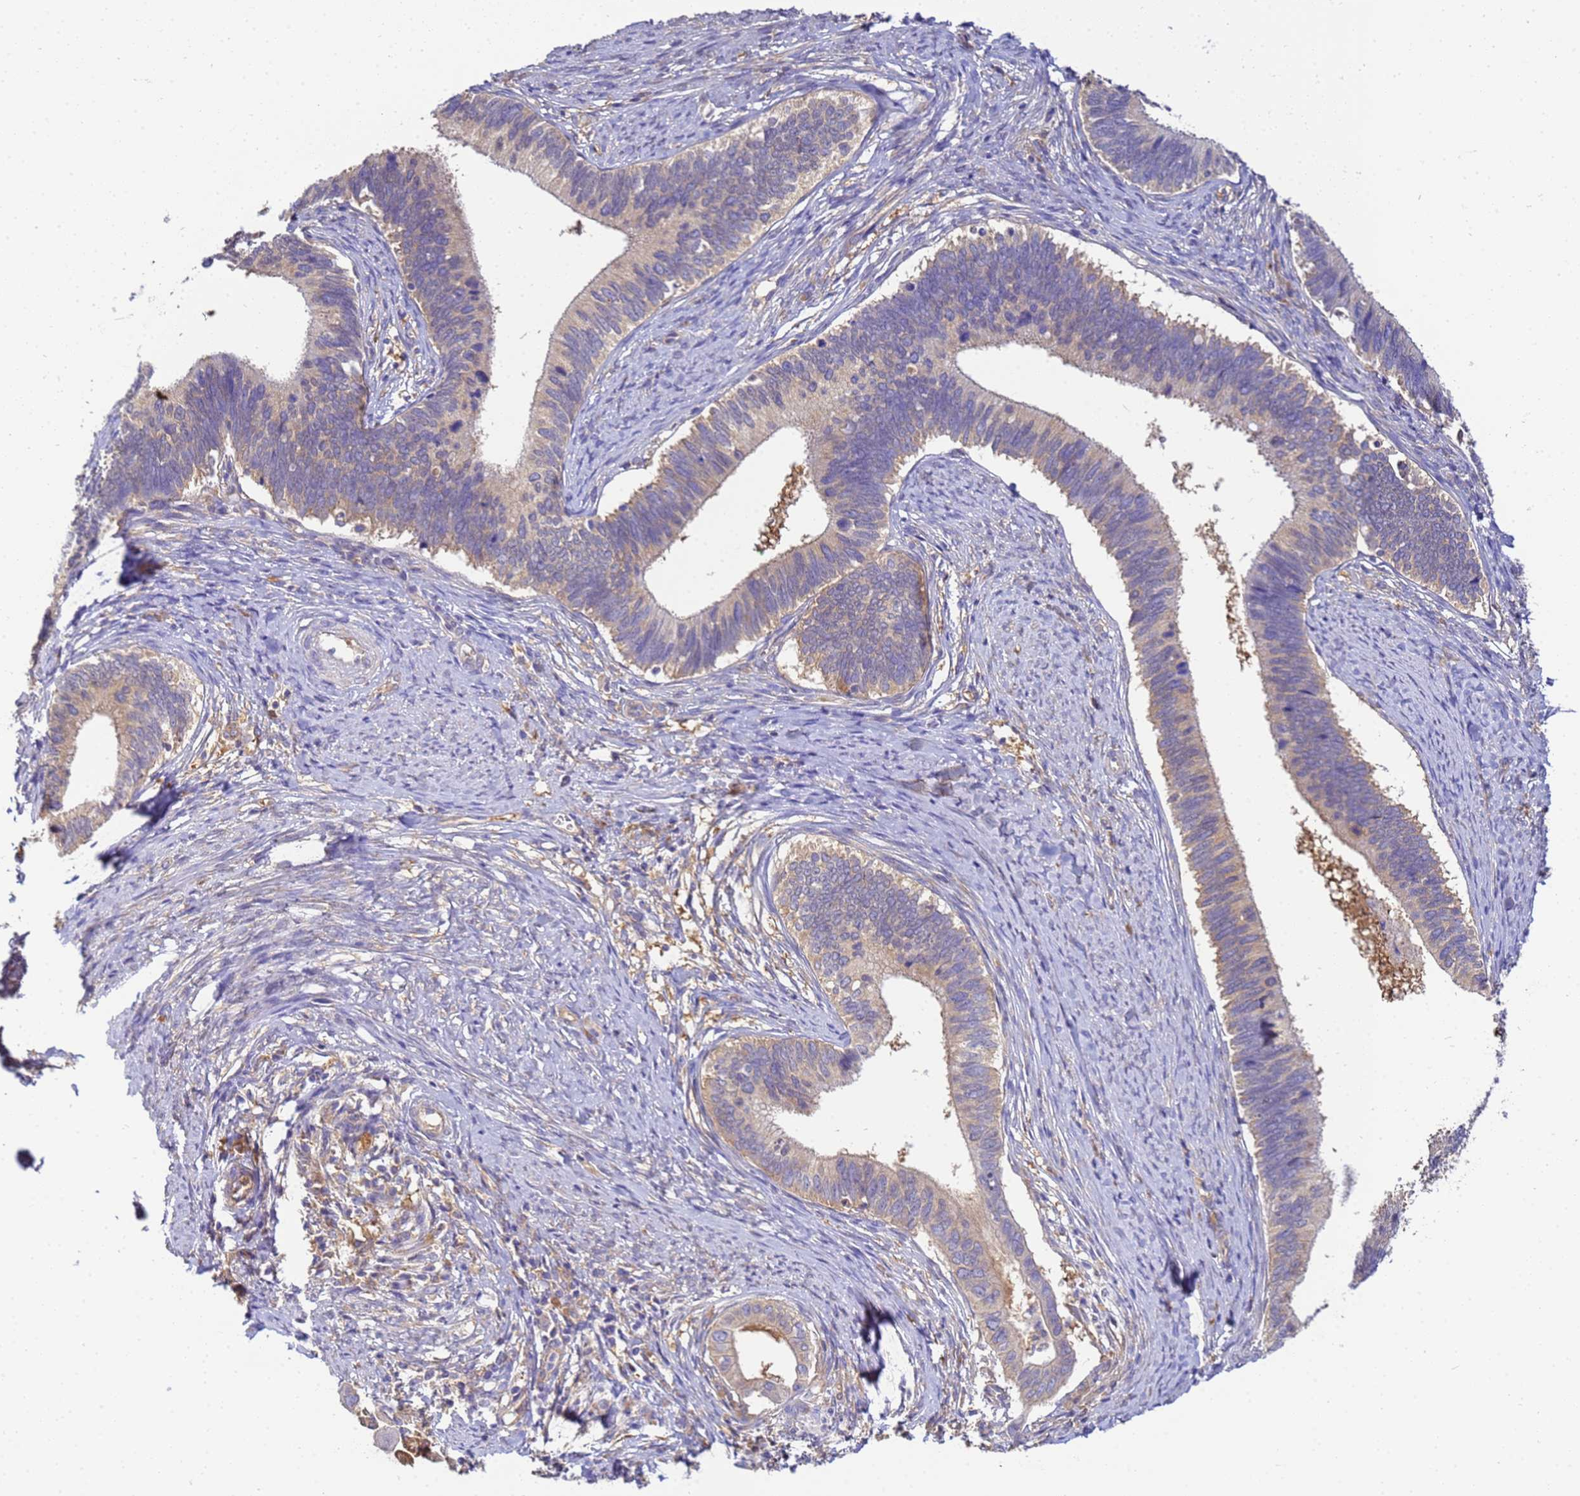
{"staining": {"intensity": "weak", "quantity": "<25%", "location": "cytoplasmic/membranous"}, "tissue": "cervical cancer", "cell_type": "Tumor cells", "image_type": "cancer", "snomed": [{"axis": "morphology", "description": "Adenocarcinoma, NOS"}, {"axis": "topography", "description": "Cervix"}], "caption": "This micrograph is of cervical cancer stained with immunohistochemistry (IHC) to label a protein in brown with the nuclei are counter-stained blue. There is no staining in tumor cells.", "gene": "NARS1", "patient": {"sex": "female", "age": 42}}